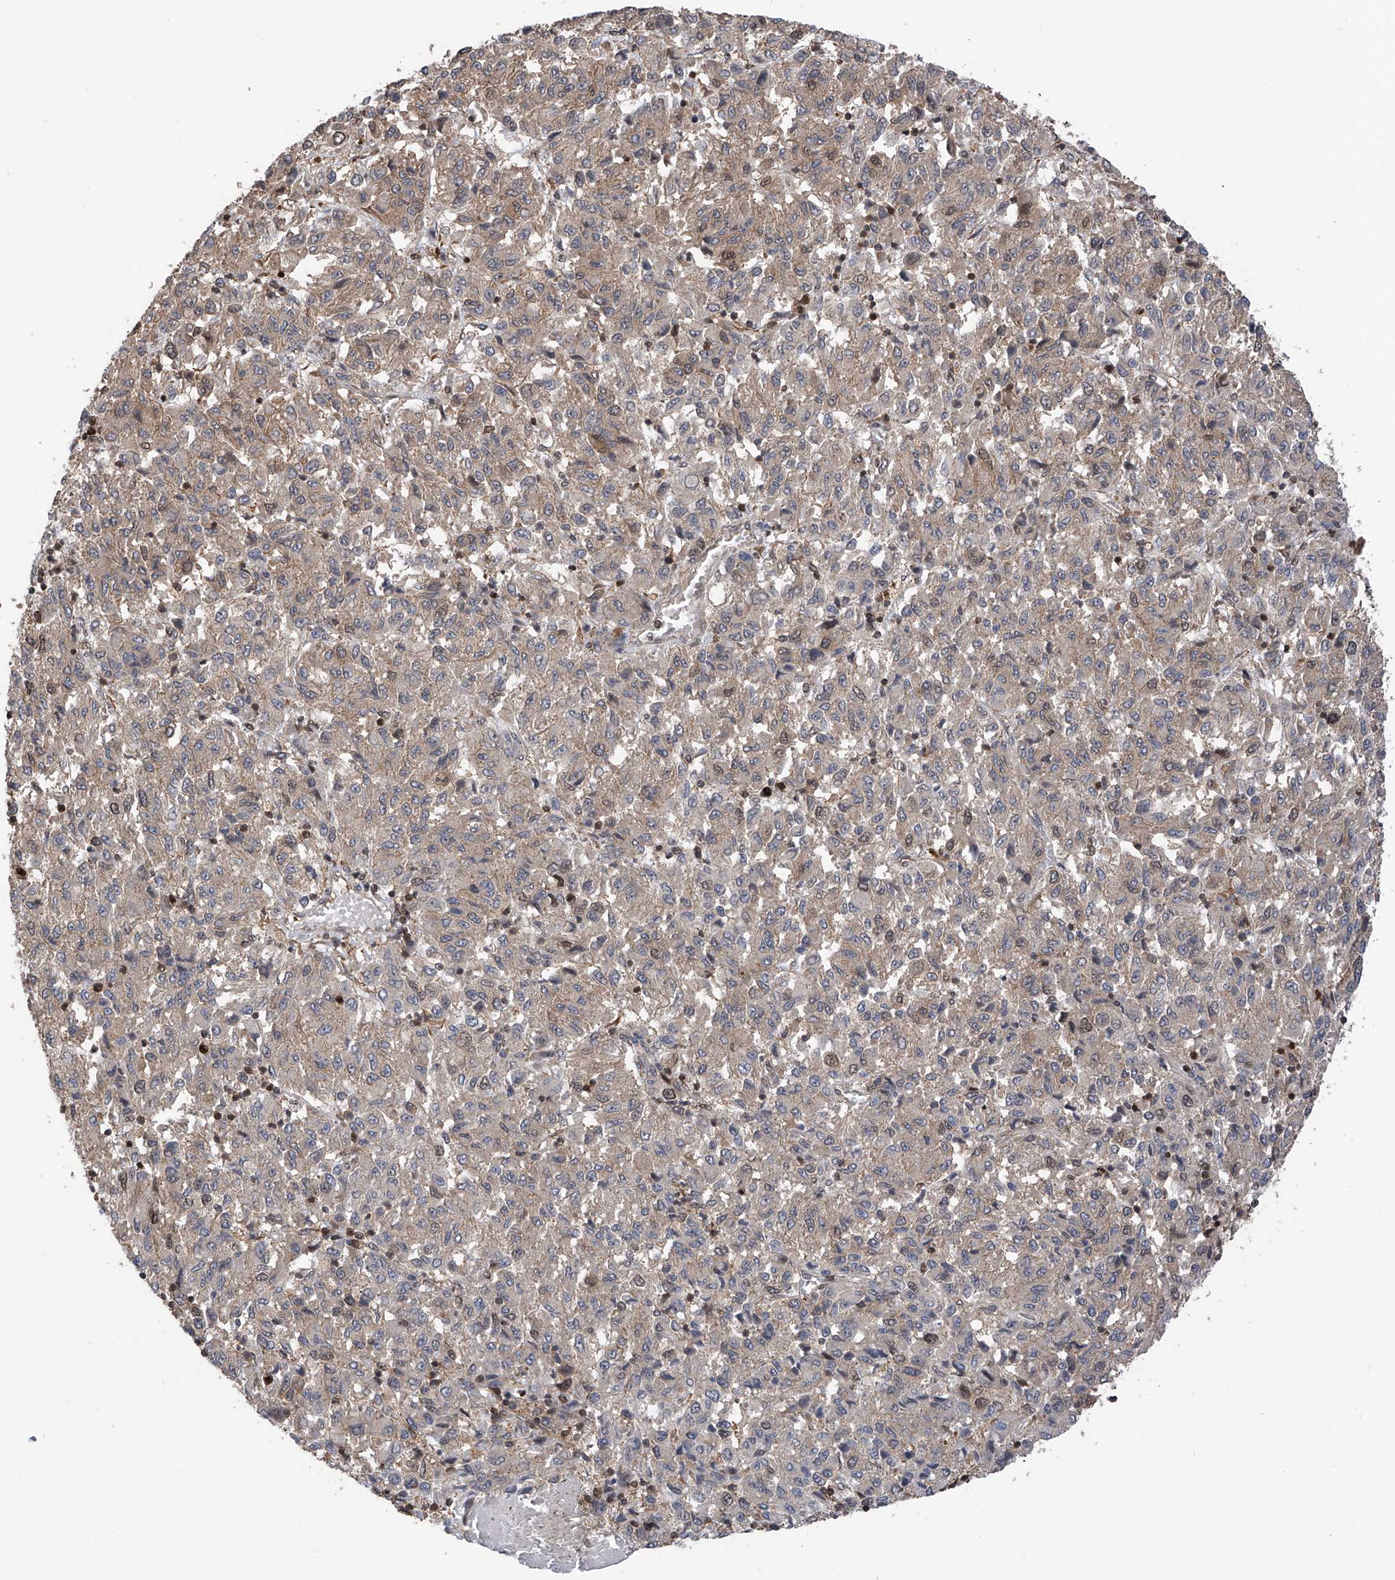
{"staining": {"intensity": "weak", "quantity": "25%-75%", "location": "cytoplasmic/membranous,nuclear"}, "tissue": "melanoma", "cell_type": "Tumor cells", "image_type": "cancer", "snomed": [{"axis": "morphology", "description": "Malignant melanoma, Metastatic site"}, {"axis": "topography", "description": "Lung"}], "caption": "Protein expression analysis of malignant melanoma (metastatic site) displays weak cytoplasmic/membranous and nuclear positivity in about 25%-75% of tumor cells. Immunohistochemistry (ihc) stains the protein in brown and the nuclei are stained blue.", "gene": "DNAJC9", "patient": {"sex": "male", "age": 64}}